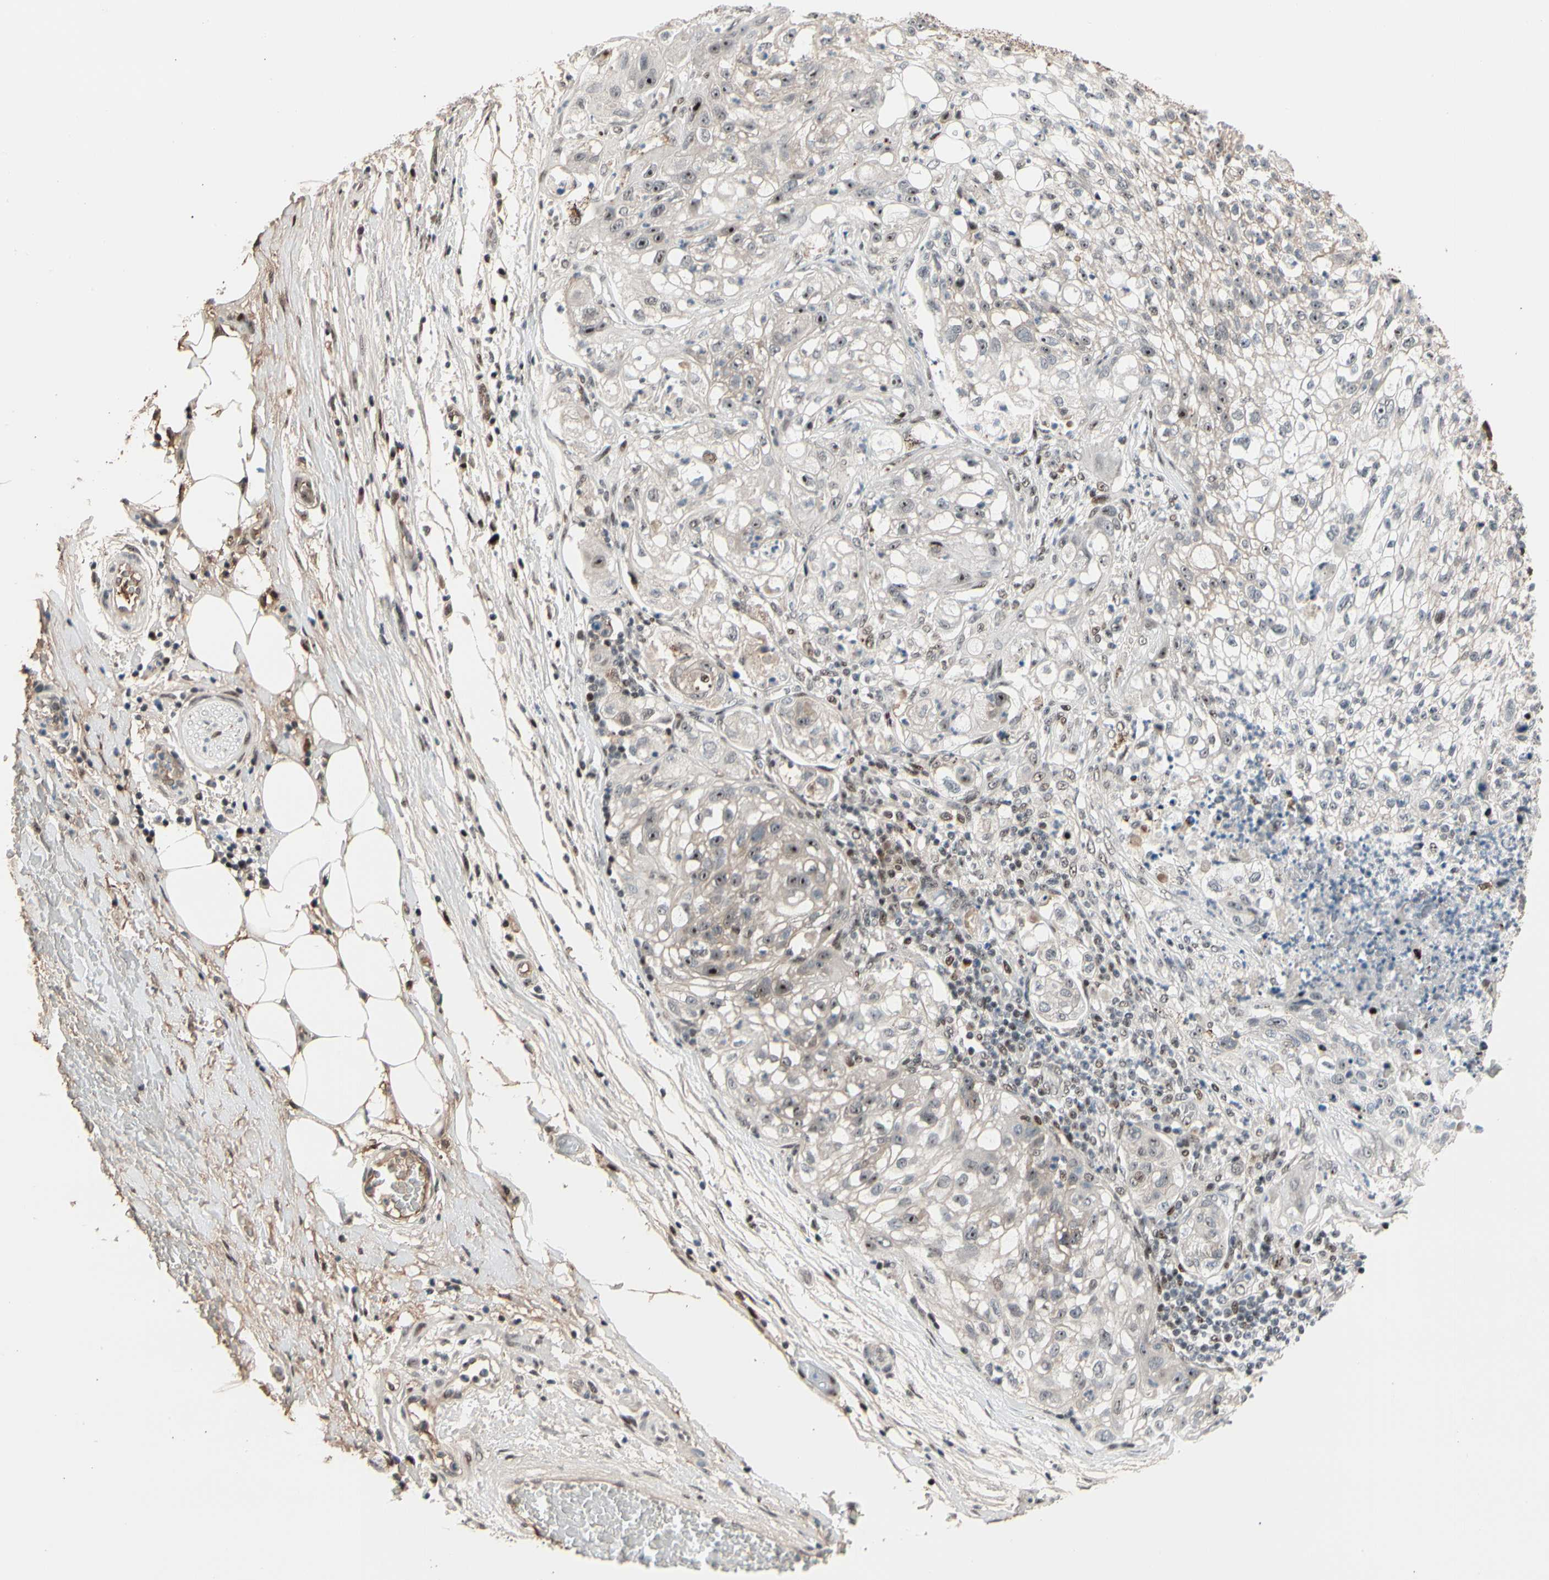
{"staining": {"intensity": "weak", "quantity": "25%-75%", "location": "nuclear"}, "tissue": "lung cancer", "cell_type": "Tumor cells", "image_type": "cancer", "snomed": [{"axis": "morphology", "description": "Inflammation, NOS"}, {"axis": "morphology", "description": "Squamous cell carcinoma, NOS"}, {"axis": "topography", "description": "Lymph node"}, {"axis": "topography", "description": "Soft tissue"}, {"axis": "topography", "description": "Lung"}], "caption": "Squamous cell carcinoma (lung) tissue demonstrates weak nuclear positivity in approximately 25%-75% of tumor cells", "gene": "FOXO3", "patient": {"sex": "male", "age": 66}}